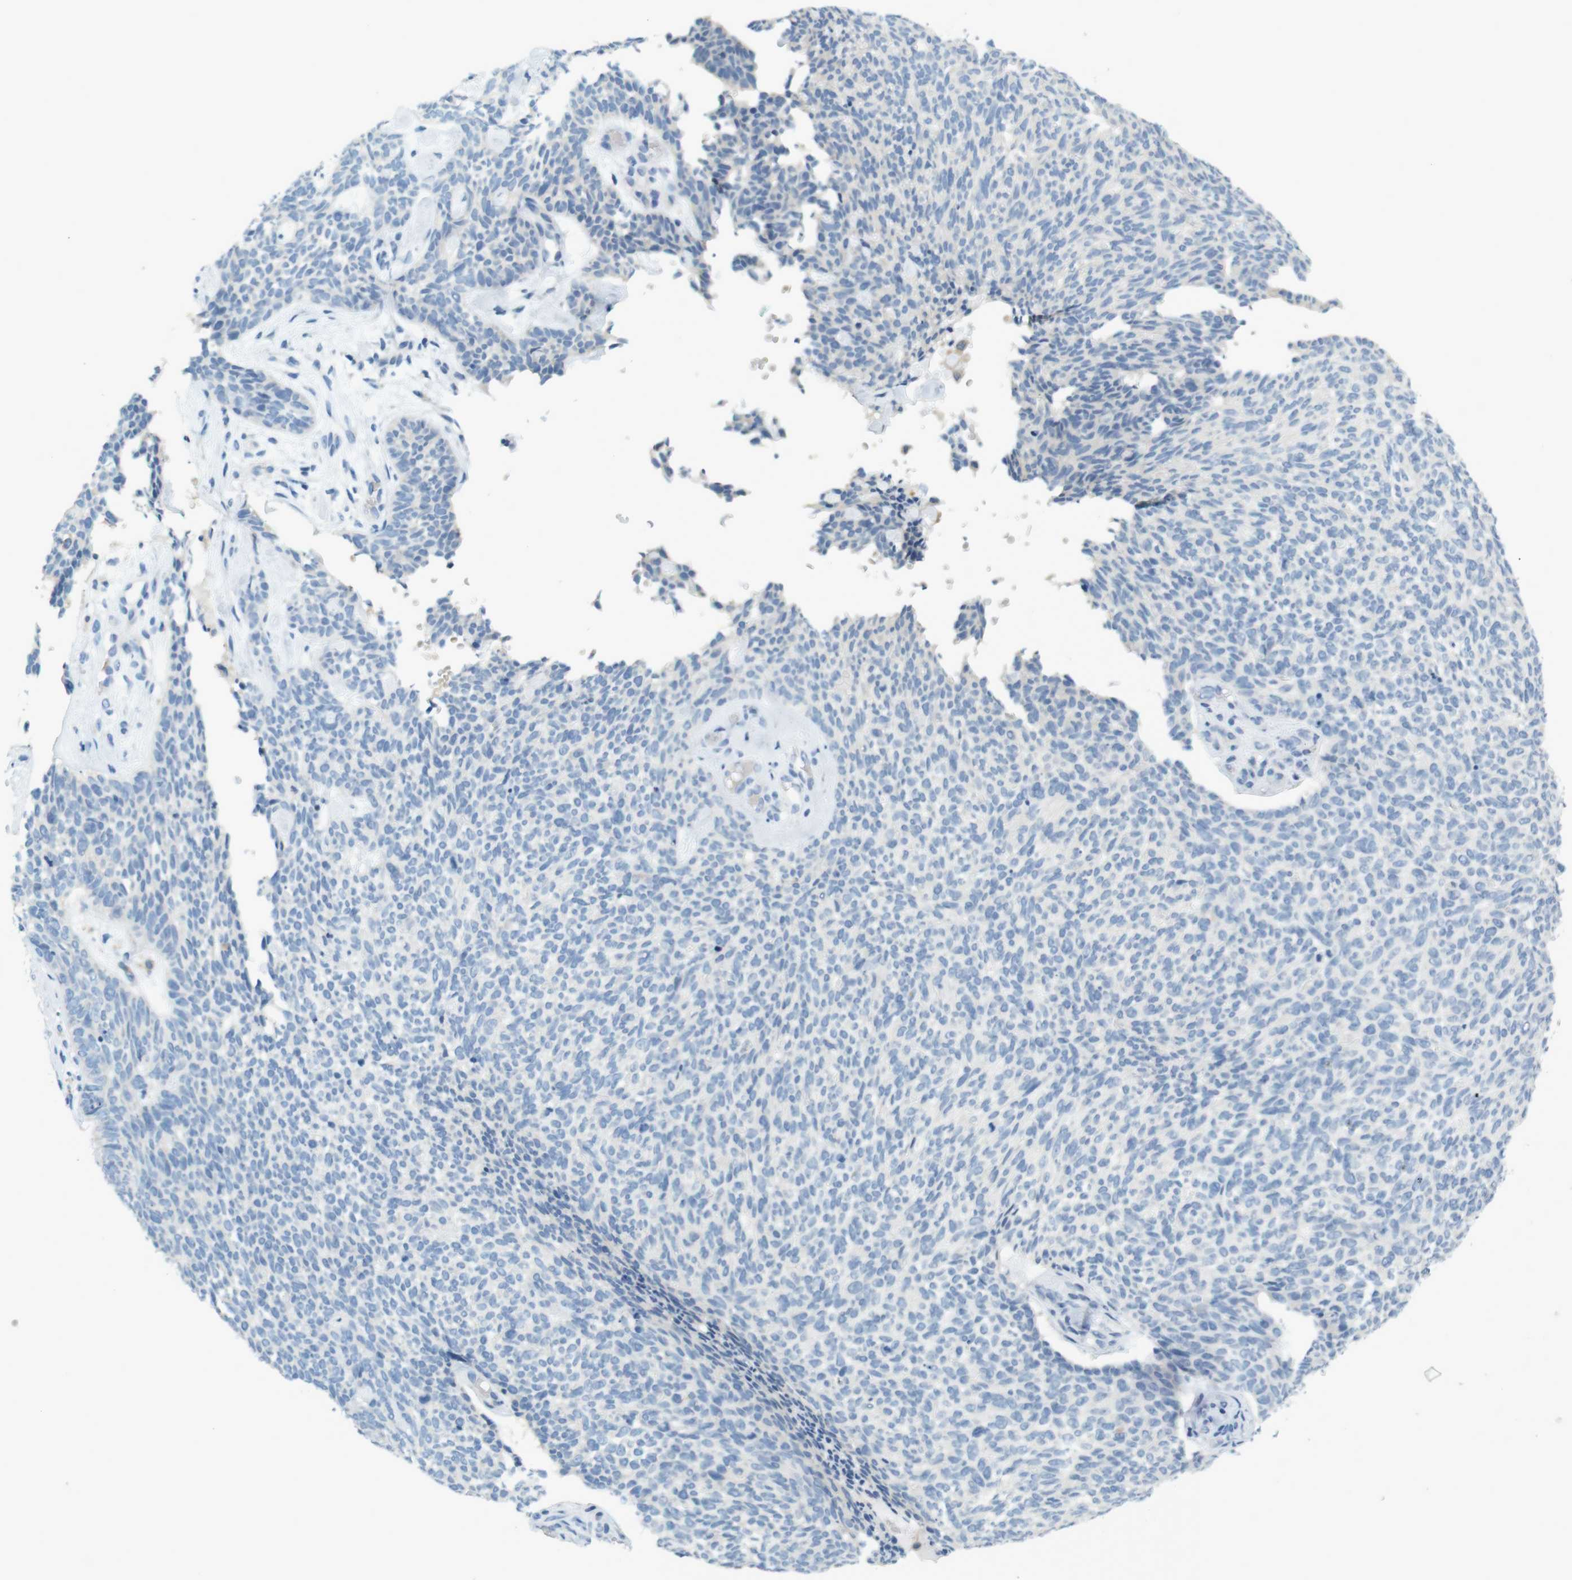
{"staining": {"intensity": "negative", "quantity": "none", "location": "none"}, "tissue": "skin cancer", "cell_type": "Tumor cells", "image_type": "cancer", "snomed": [{"axis": "morphology", "description": "Basal cell carcinoma"}, {"axis": "topography", "description": "Skin"}], "caption": "Histopathology image shows no protein expression in tumor cells of basal cell carcinoma (skin) tissue.", "gene": "LRRK2", "patient": {"sex": "female", "age": 84}}